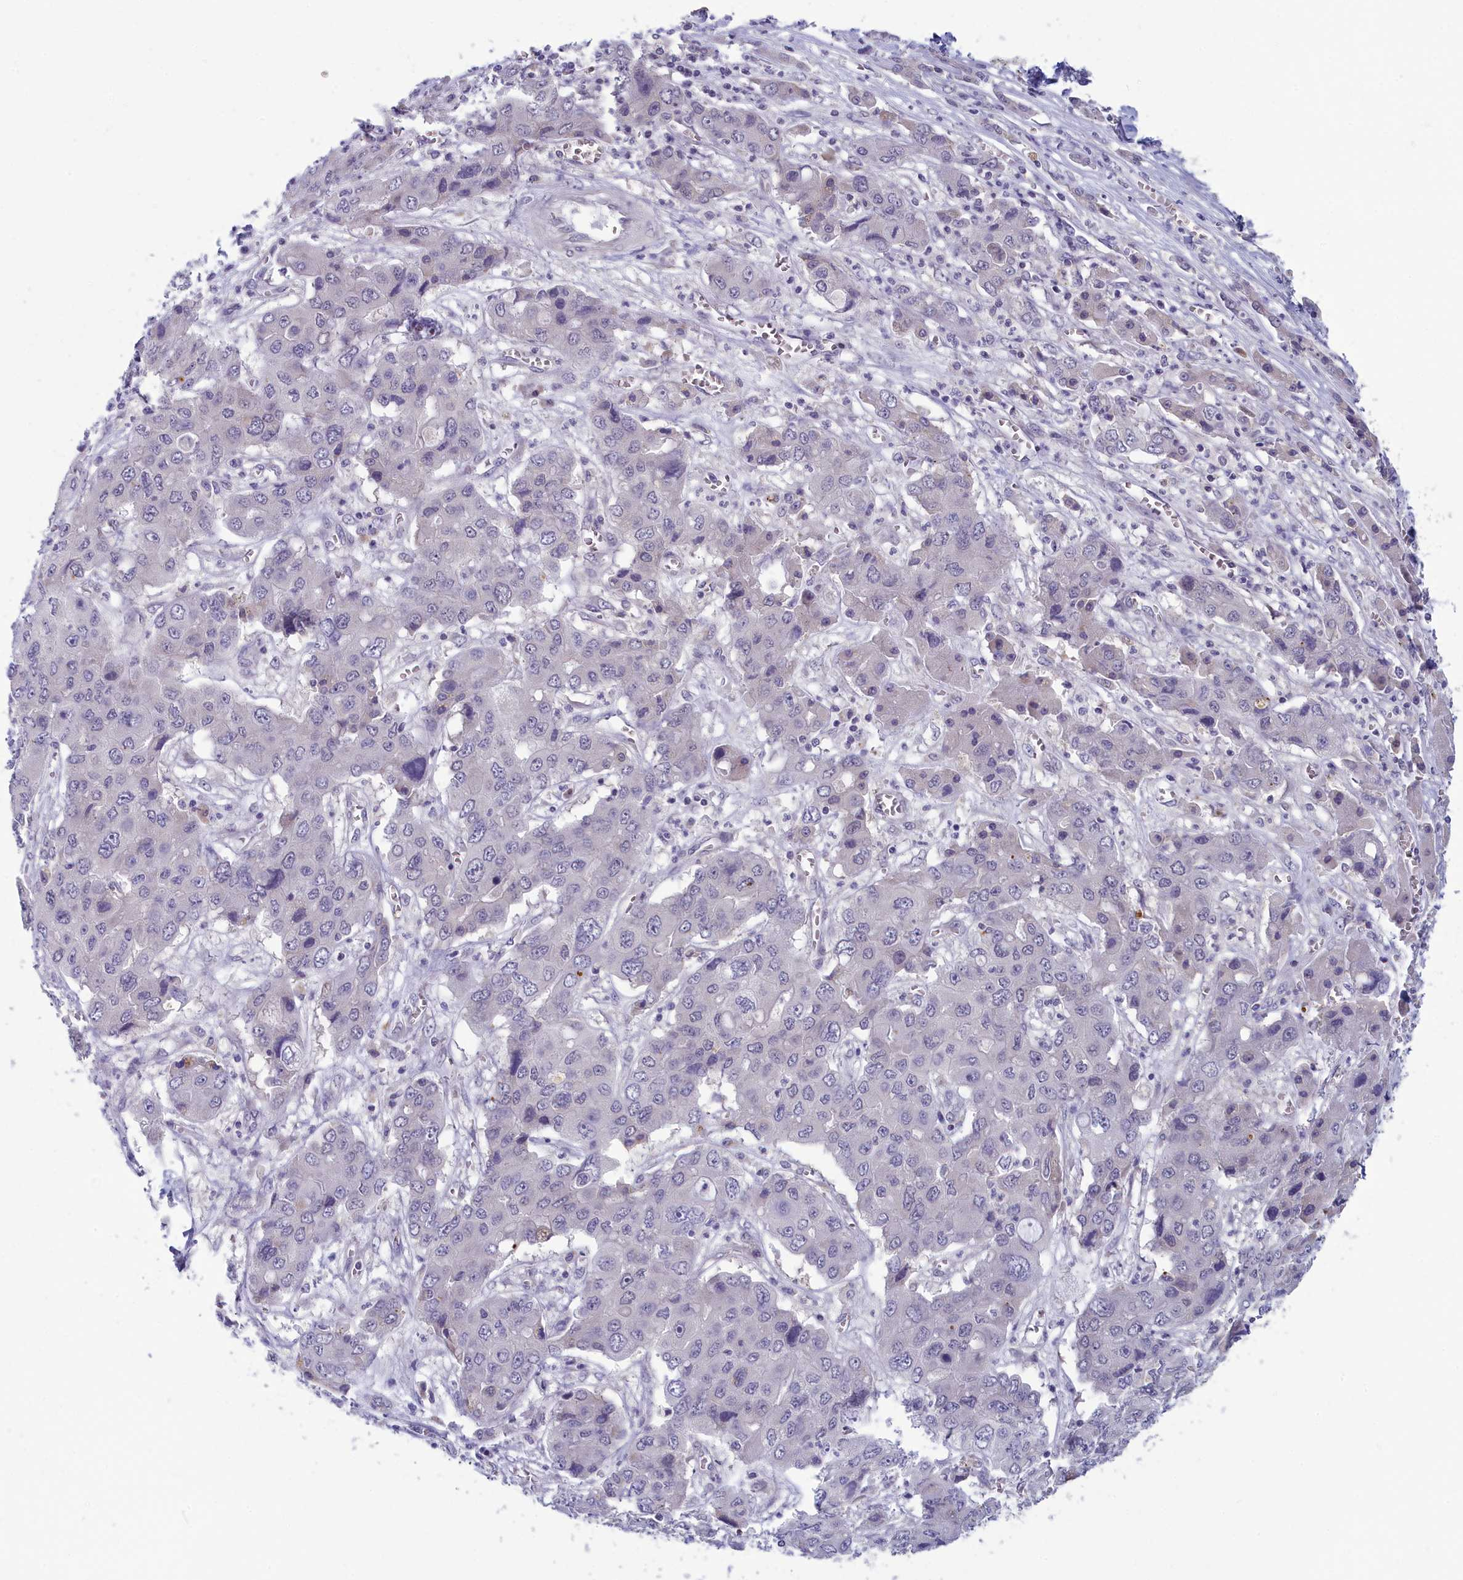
{"staining": {"intensity": "negative", "quantity": "none", "location": "none"}, "tissue": "liver cancer", "cell_type": "Tumor cells", "image_type": "cancer", "snomed": [{"axis": "morphology", "description": "Cholangiocarcinoma"}, {"axis": "topography", "description": "Liver"}], "caption": "An immunohistochemistry image of liver cholangiocarcinoma is shown. There is no staining in tumor cells of liver cholangiocarcinoma.", "gene": "MRI1", "patient": {"sex": "male", "age": 67}}